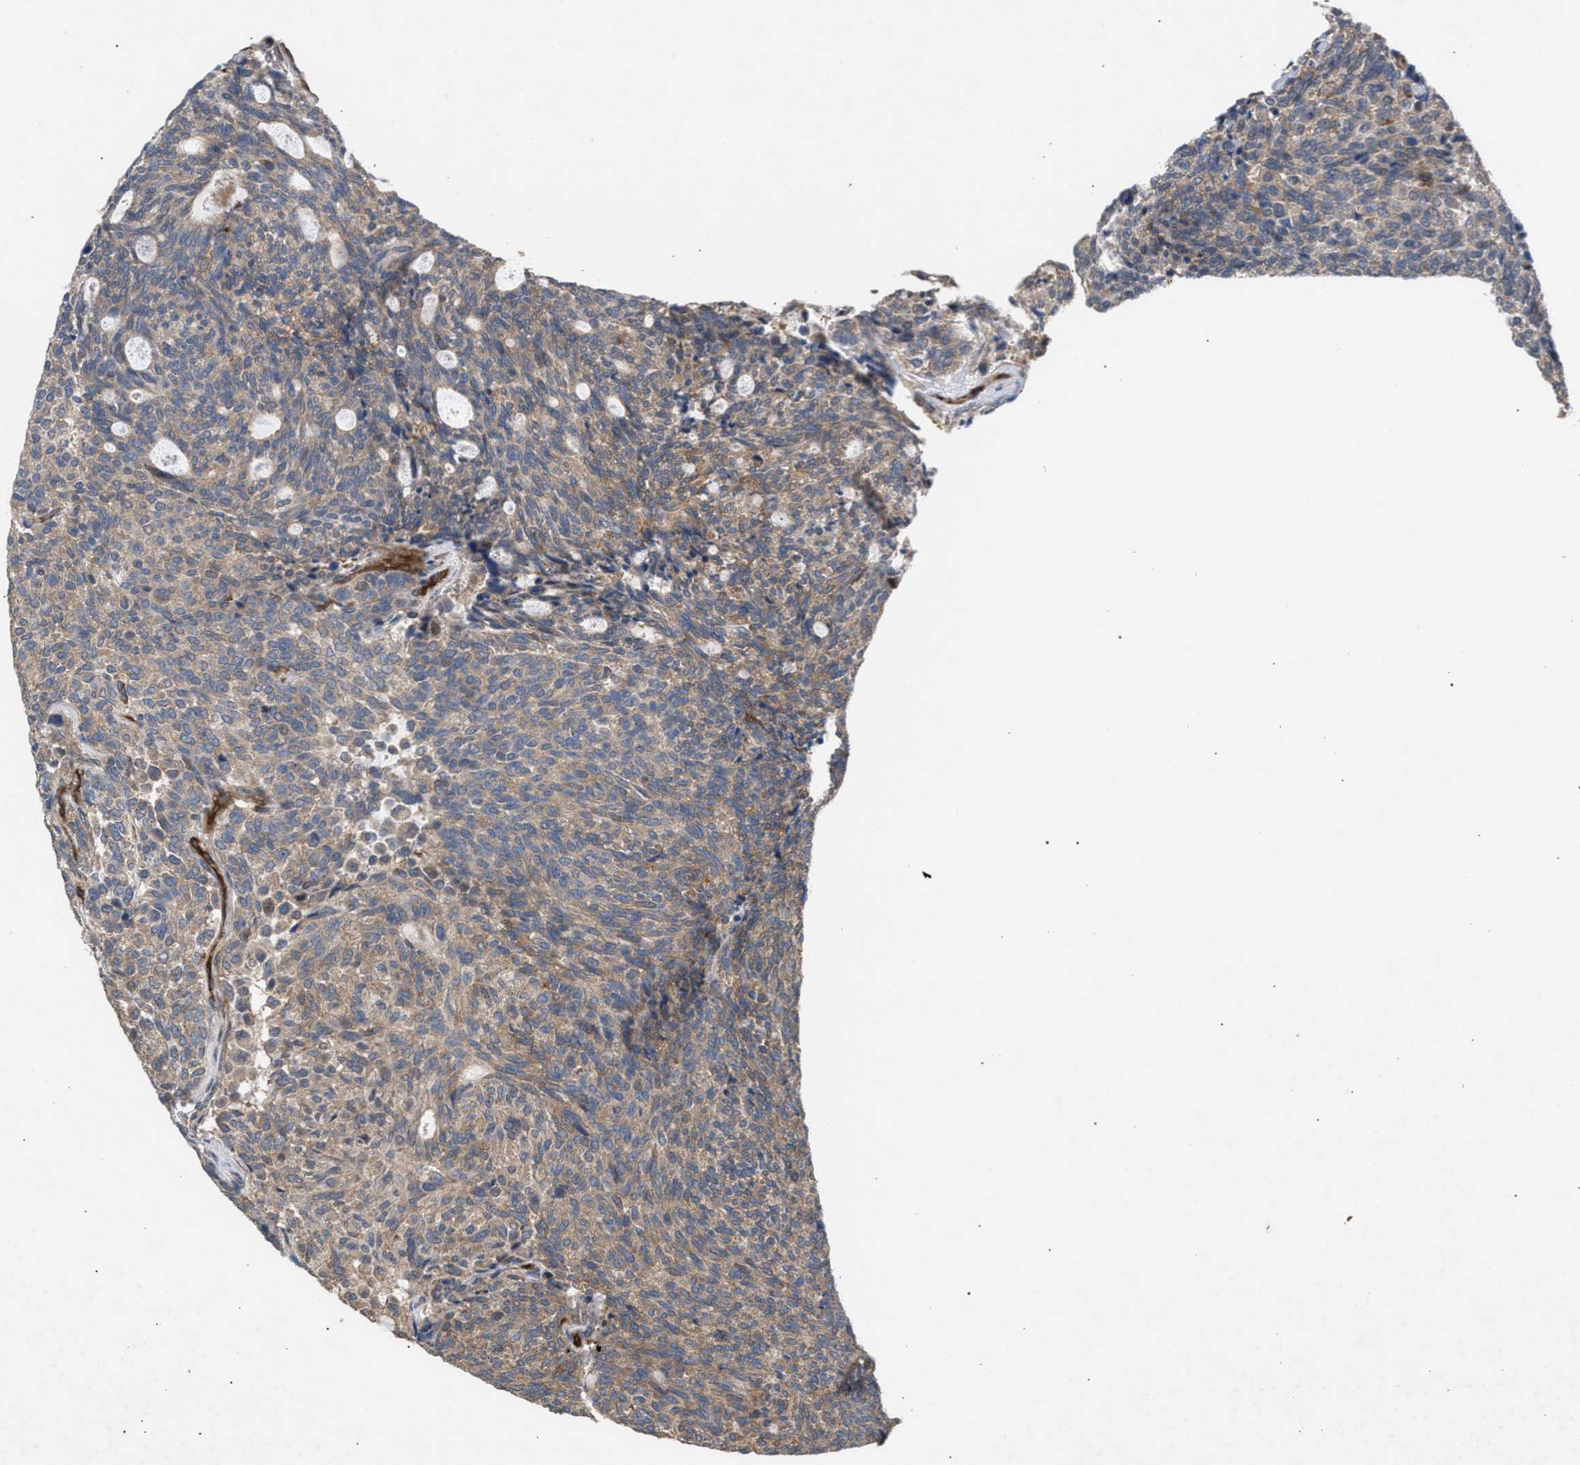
{"staining": {"intensity": "weak", "quantity": "25%-75%", "location": "cytoplasmic/membranous"}, "tissue": "carcinoid", "cell_type": "Tumor cells", "image_type": "cancer", "snomed": [{"axis": "morphology", "description": "Carcinoid, malignant, NOS"}, {"axis": "topography", "description": "Pancreas"}], "caption": "Immunohistochemistry of human carcinoid shows low levels of weak cytoplasmic/membranous staining in approximately 25%-75% of tumor cells.", "gene": "GCC1", "patient": {"sex": "female", "age": 54}}